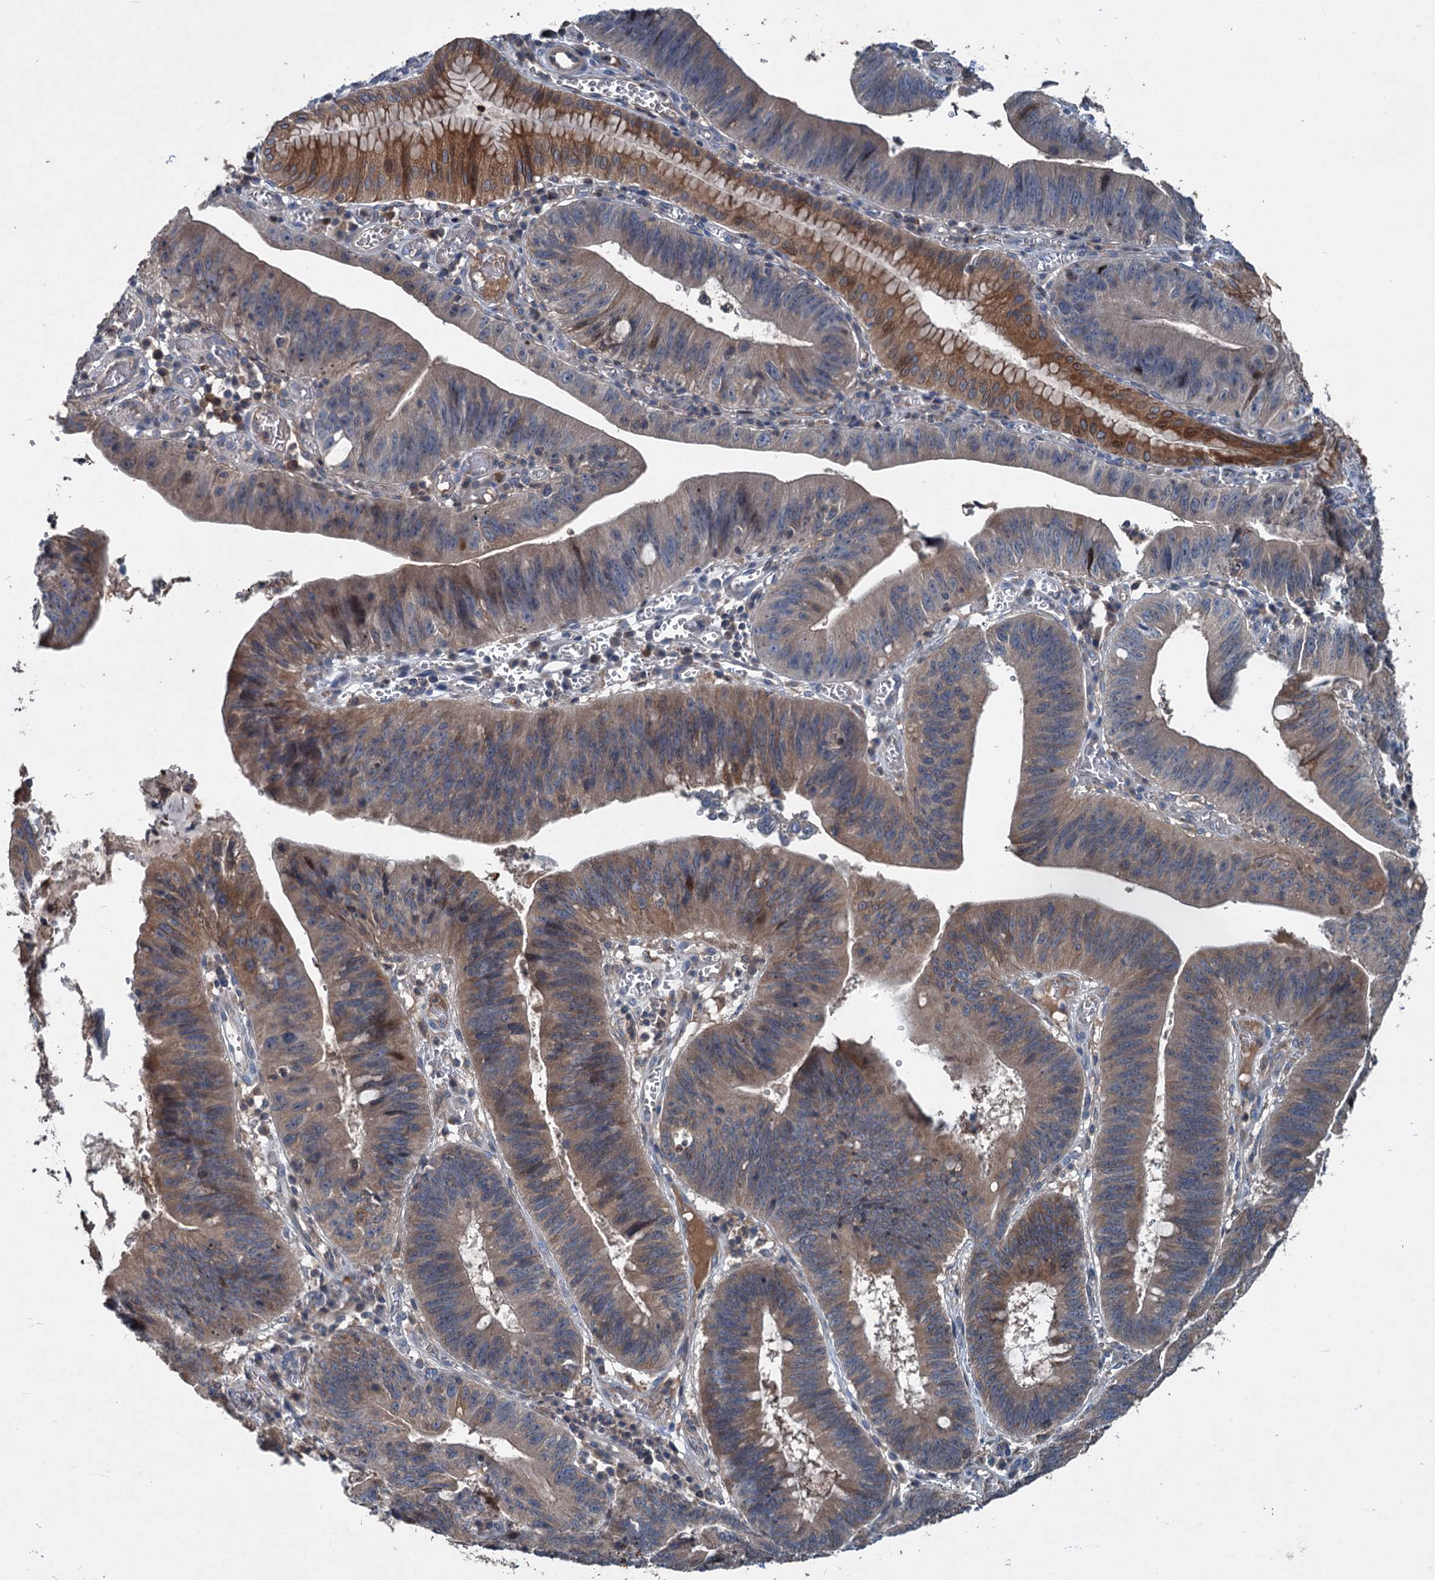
{"staining": {"intensity": "moderate", "quantity": "<25%", "location": "cytoplasmic/membranous"}, "tissue": "stomach cancer", "cell_type": "Tumor cells", "image_type": "cancer", "snomed": [{"axis": "morphology", "description": "Adenocarcinoma, NOS"}, {"axis": "topography", "description": "Stomach"}], "caption": "DAB (3,3'-diaminobenzidine) immunohistochemical staining of stomach cancer (adenocarcinoma) exhibits moderate cytoplasmic/membranous protein expression in about <25% of tumor cells.", "gene": "TAPBPL", "patient": {"sex": "male", "age": 59}}